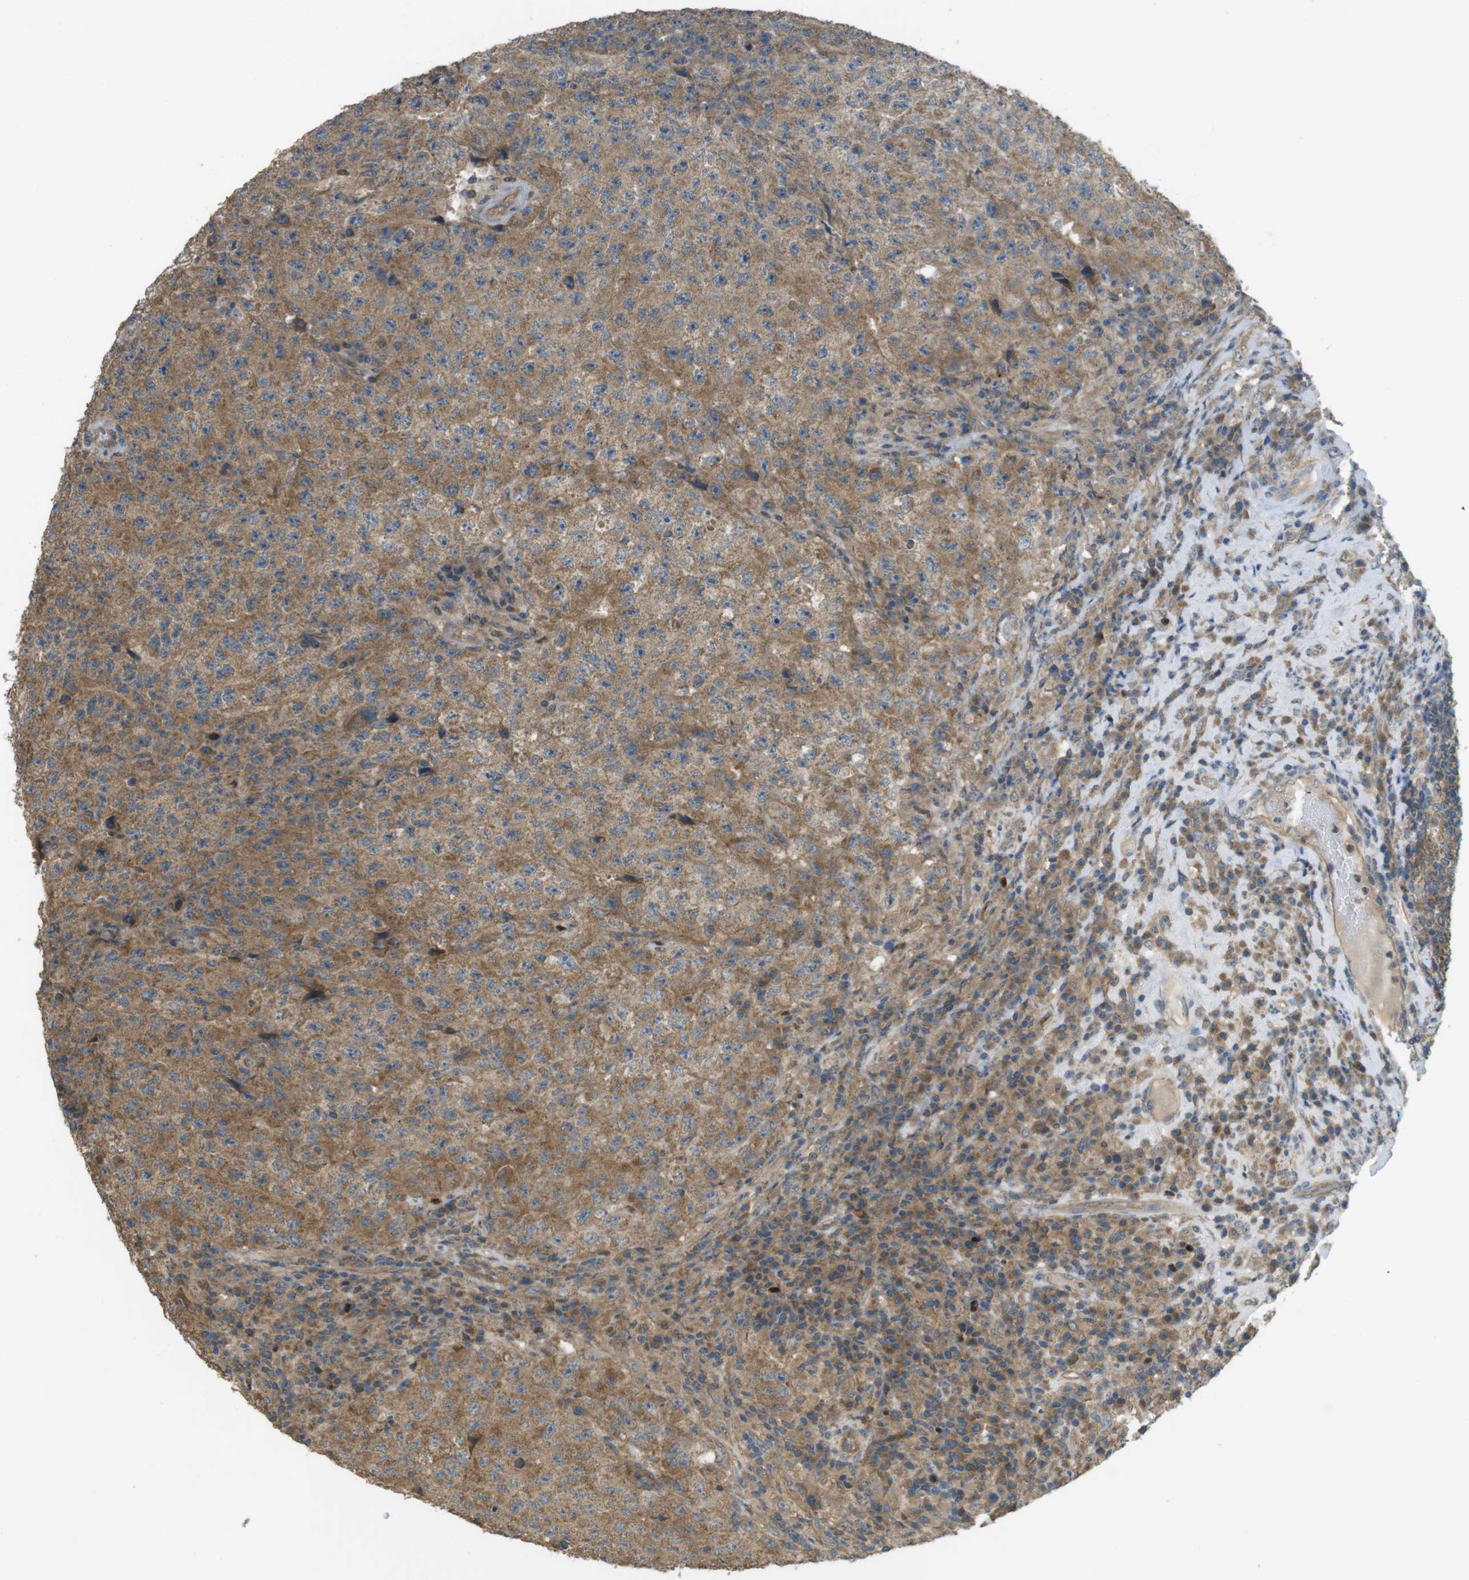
{"staining": {"intensity": "moderate", "quantity": ">75%", "location": "cytoplasmic/membranous"}, "tissue": "testis cancer", "cell_type": "Tumor cells", "image_type": "cancer", "snomed": [{"axis": "morphology", "description": "Necrosis, NOS"}, {"axis": "morphology", "description": "Carcinoma, Embryonal, NOS"}, {"axis": "topography", "description": "Testis"}], "caption": "Testis cancer (embryonal carcinoma) tissue exhibits moderate cytoplasmic/membranous expression in approximately >75% of tumor cells", "gene": "ZDHHC20", "patient": {"sex": "male", "age": 19}}